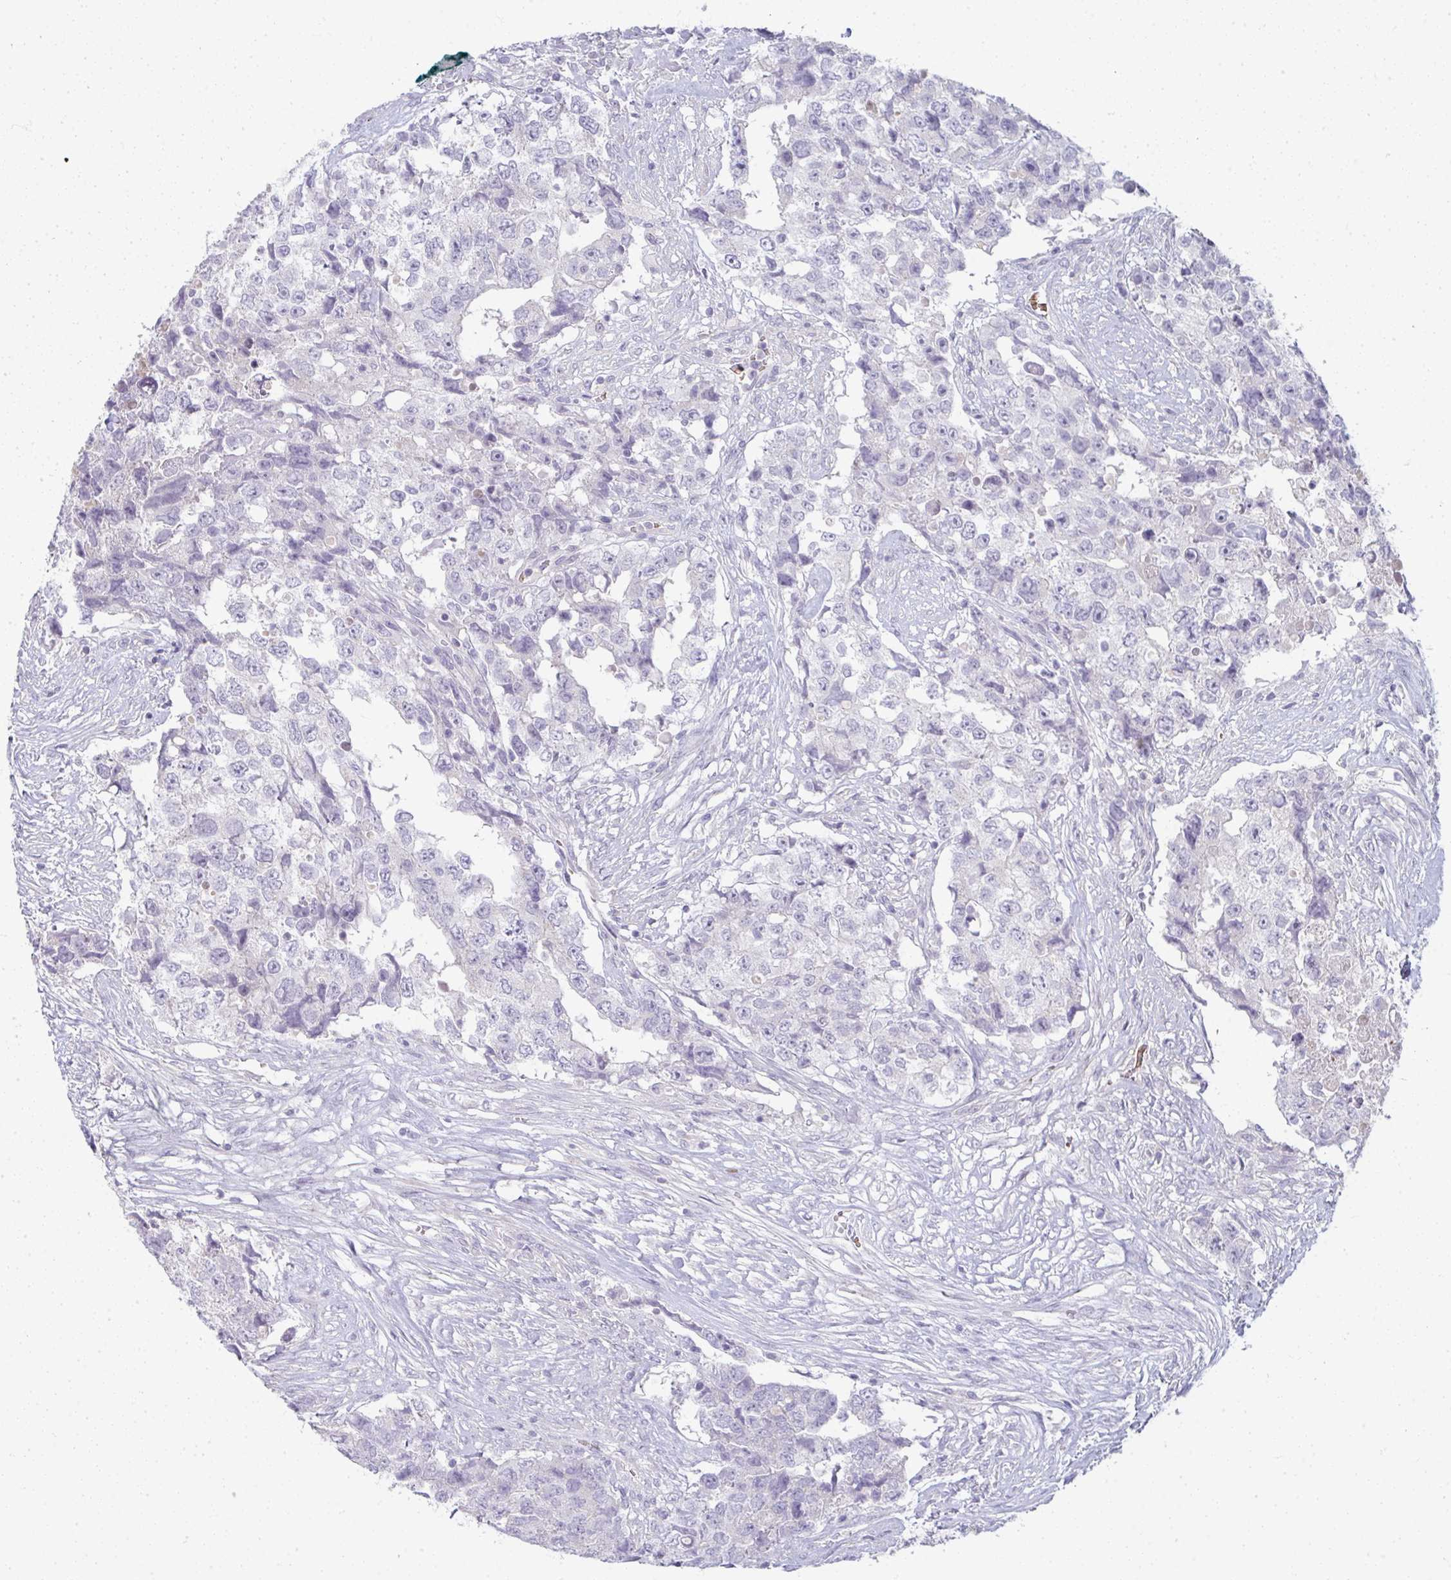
{"staining": {"intensity": "negative", "quantity": "none", "location": "none"}, "tissue": "testis cancer", "cell_type": "Tumor cells", "image_type": "cancer", "snomed": [{"axis": "morphology", "description": "Carcinoma, Embryonal, NOS"}, {"axis": "topography", "description": "Testis"}], "caption": "IHC of human embryonal carcinoma (testis) exhibits no staining in tumor cells.", "gene": "SHB", "patient": {"sex": "male", "age": 24}}